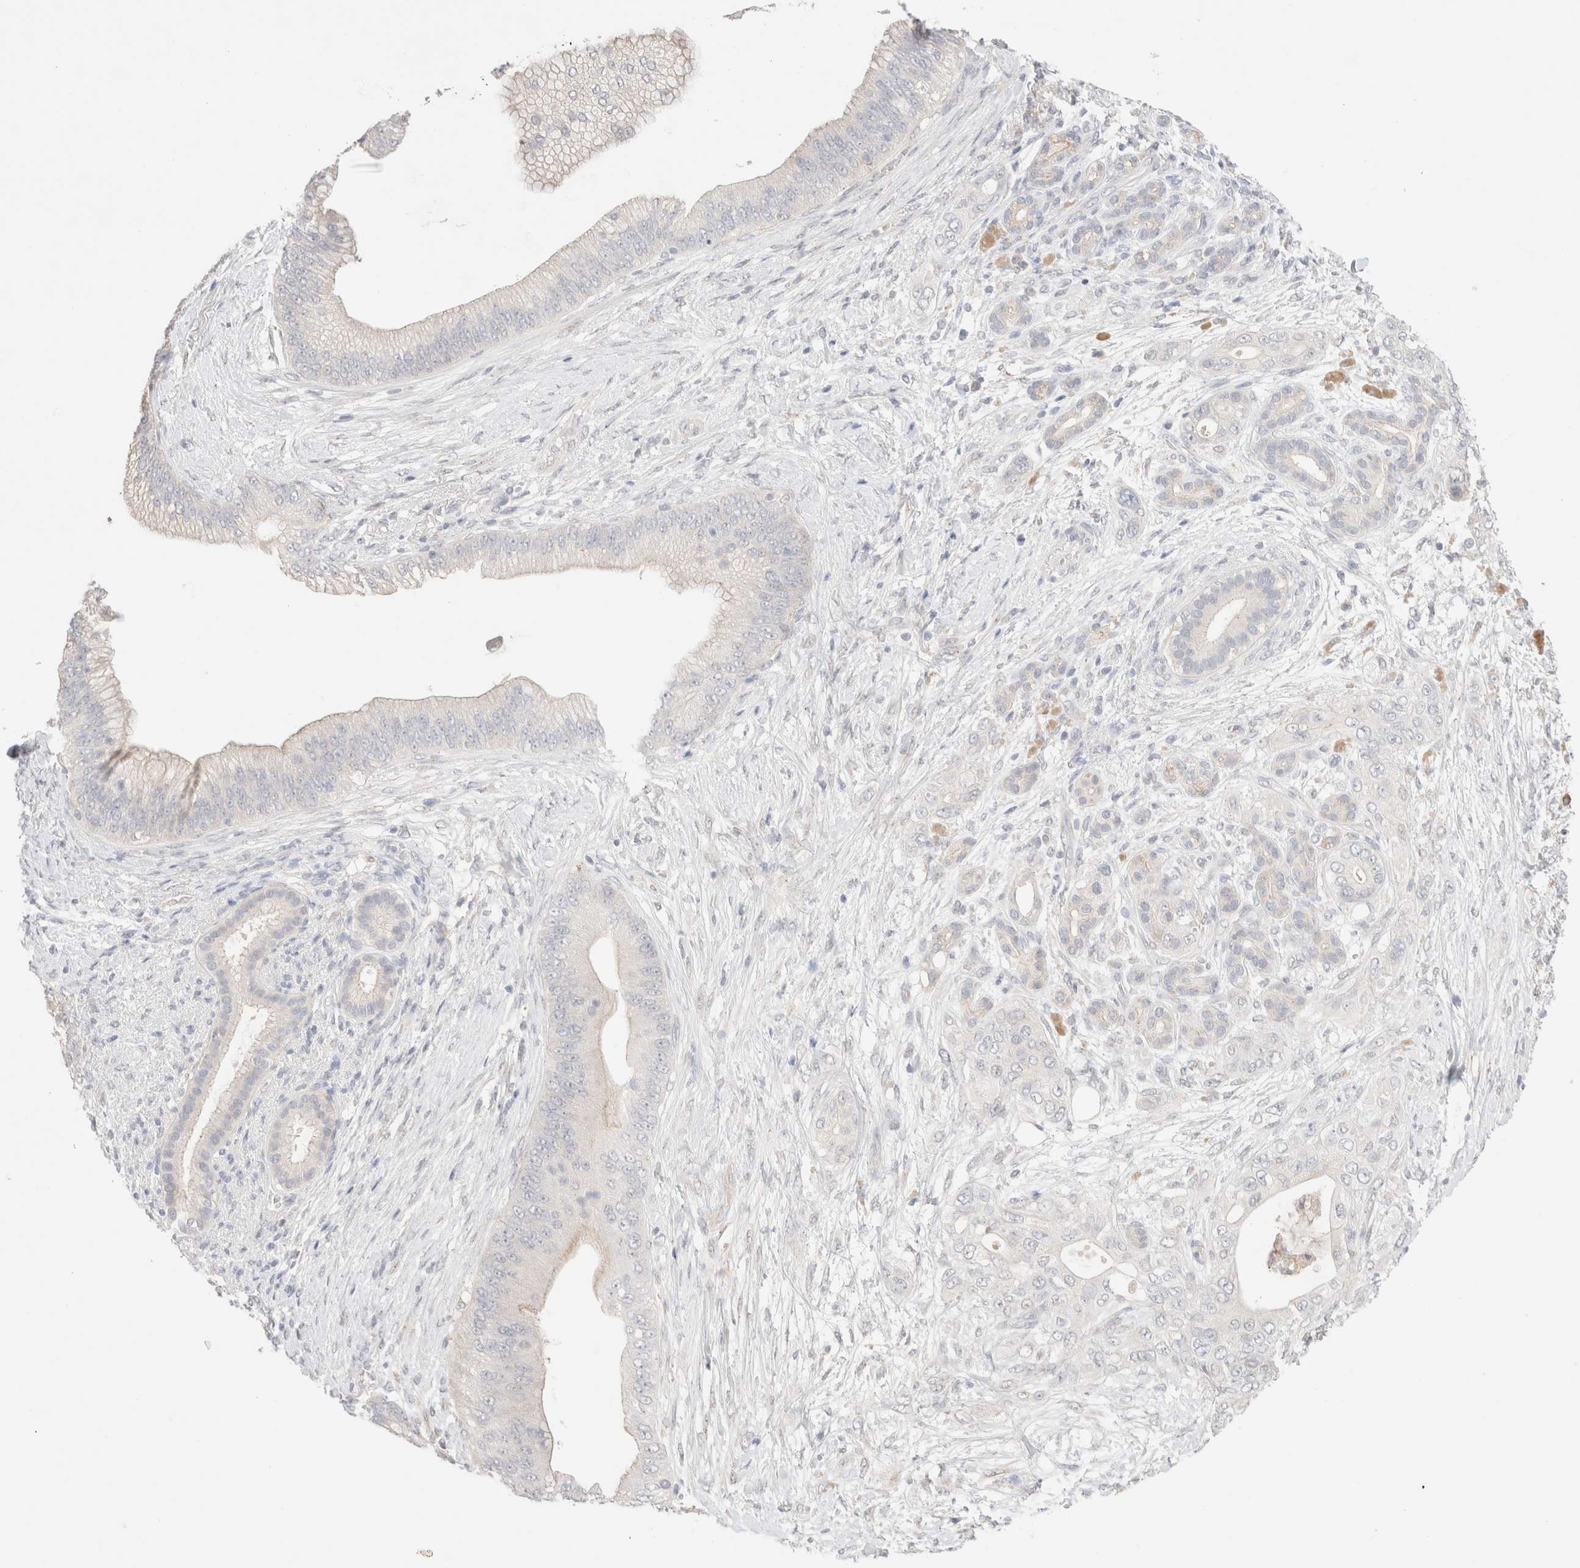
{"staining": {"intensity": "negative", "quantity": "none", "location": "none"}, "tissue": "pancreatic cancer", "cell_type": "Tumor cells", "image_type": "cancer", "snomed": [{"axis": "morphology", "description": "Adenocarcinoma, NOS"}, {"axis": "topography", "description": "Pancreas"}], "caption": "A histopathology image of human adenocarcinoma (pancreatic) is negative for staining in tumor cells.", "gene": "SPATA20", "patient": {"sex": "male", "age": 53}}